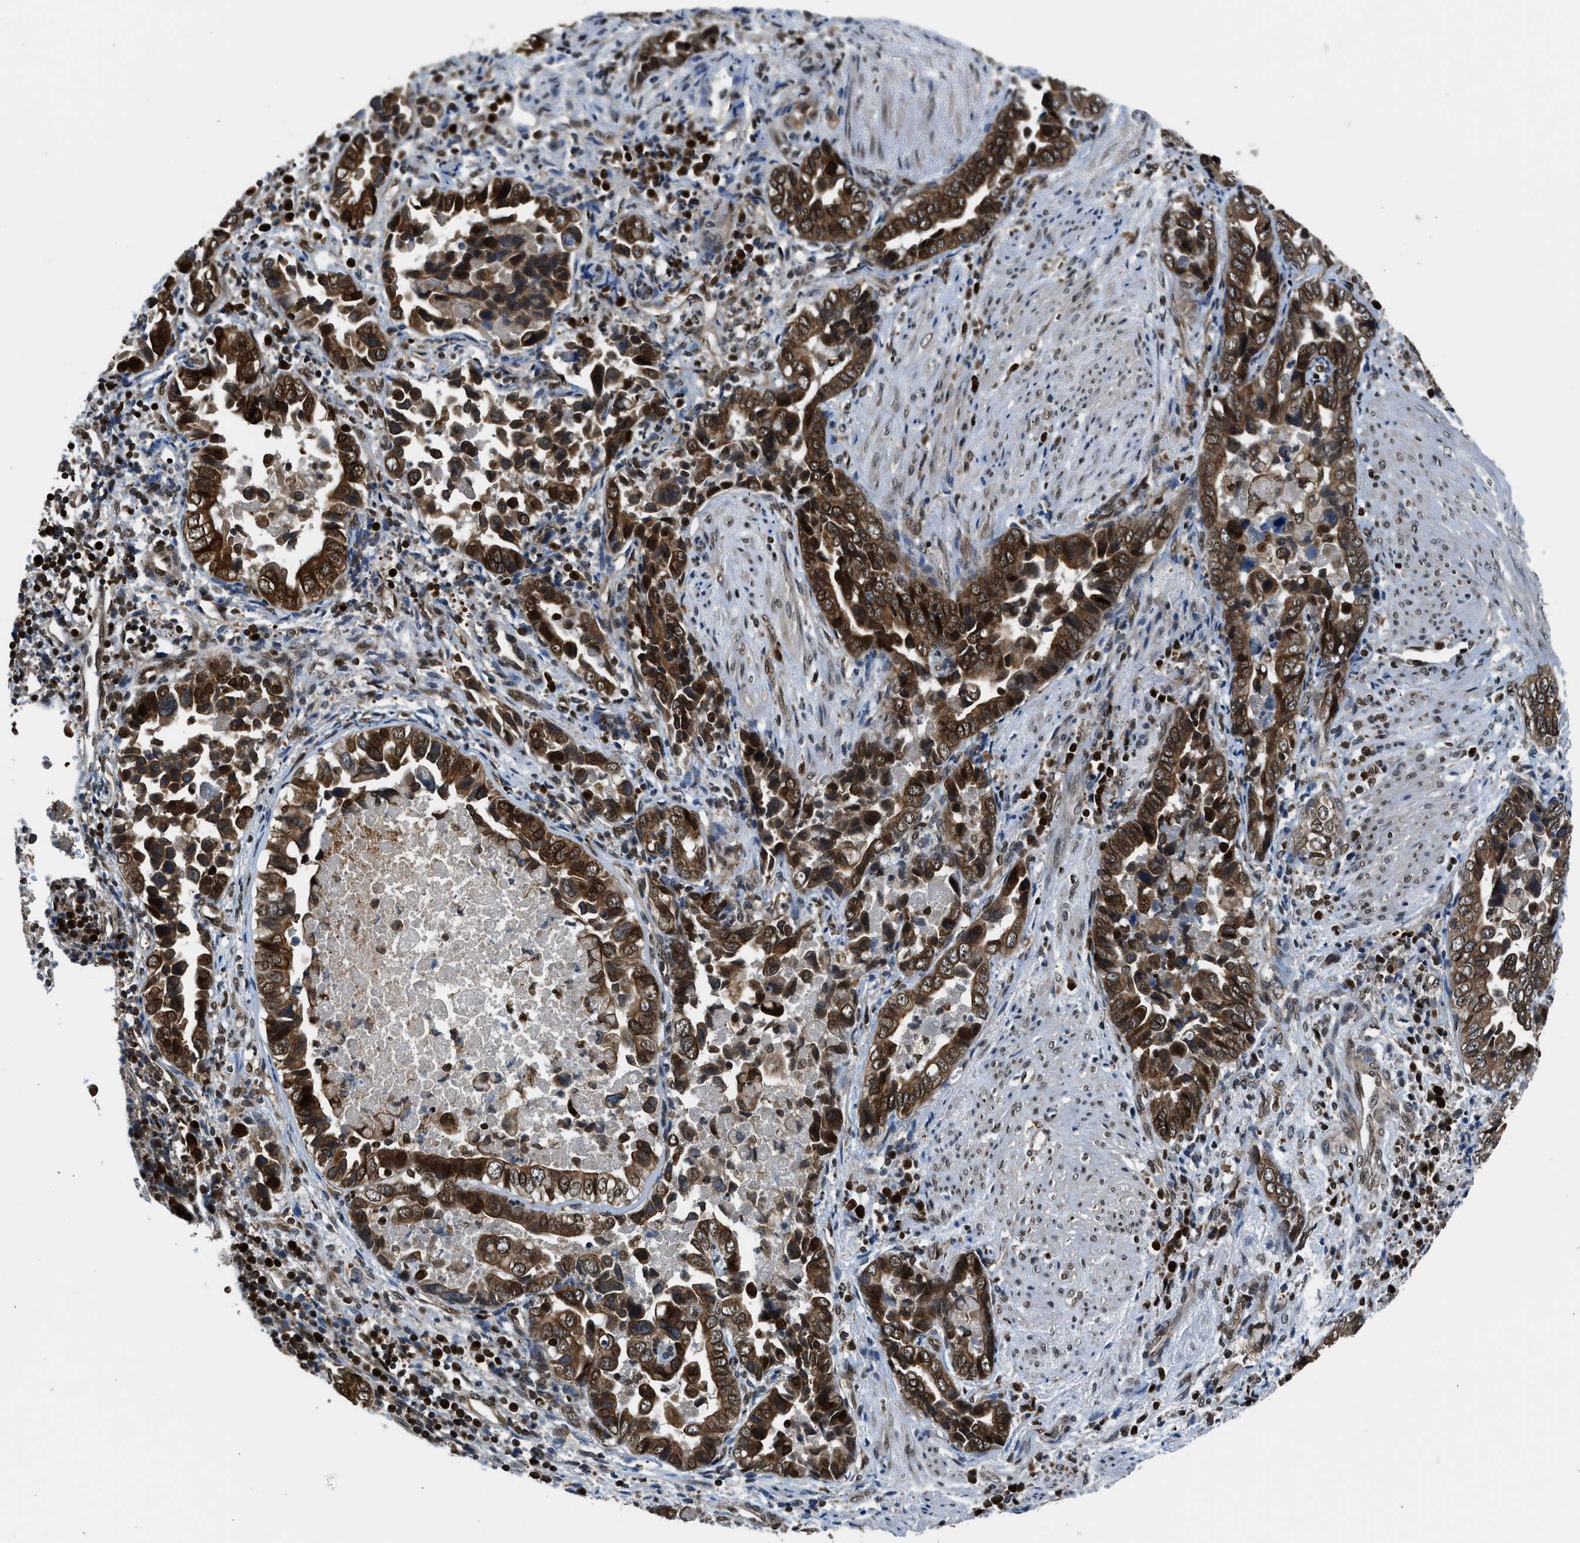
{"staining": {"intensity": "strong", "quantity": ">75%", "location": "cytoplasmic/membranous,nuclear"}, "tissue": "liver cancer", "cell_type": "Tumor cells", "image_type": "cancer", "snomed": [{"axis": "morphology", "description": "Cholangiocarcinoma"}, {"axis": "topography", "description": "Liver"}], "caption": "Immunohistochemical staining of liver cancer exhibits strong cytoplasmic/membranous and nuclear protein positivity in approximately >75% of tumor cells. The staining was performed using DAB, with brown indicating positive protein expression. Nuclei are stained blue with hematoxylin.", "gene": "RETREG3", "patient": {"sex": "female", "age": 79}}